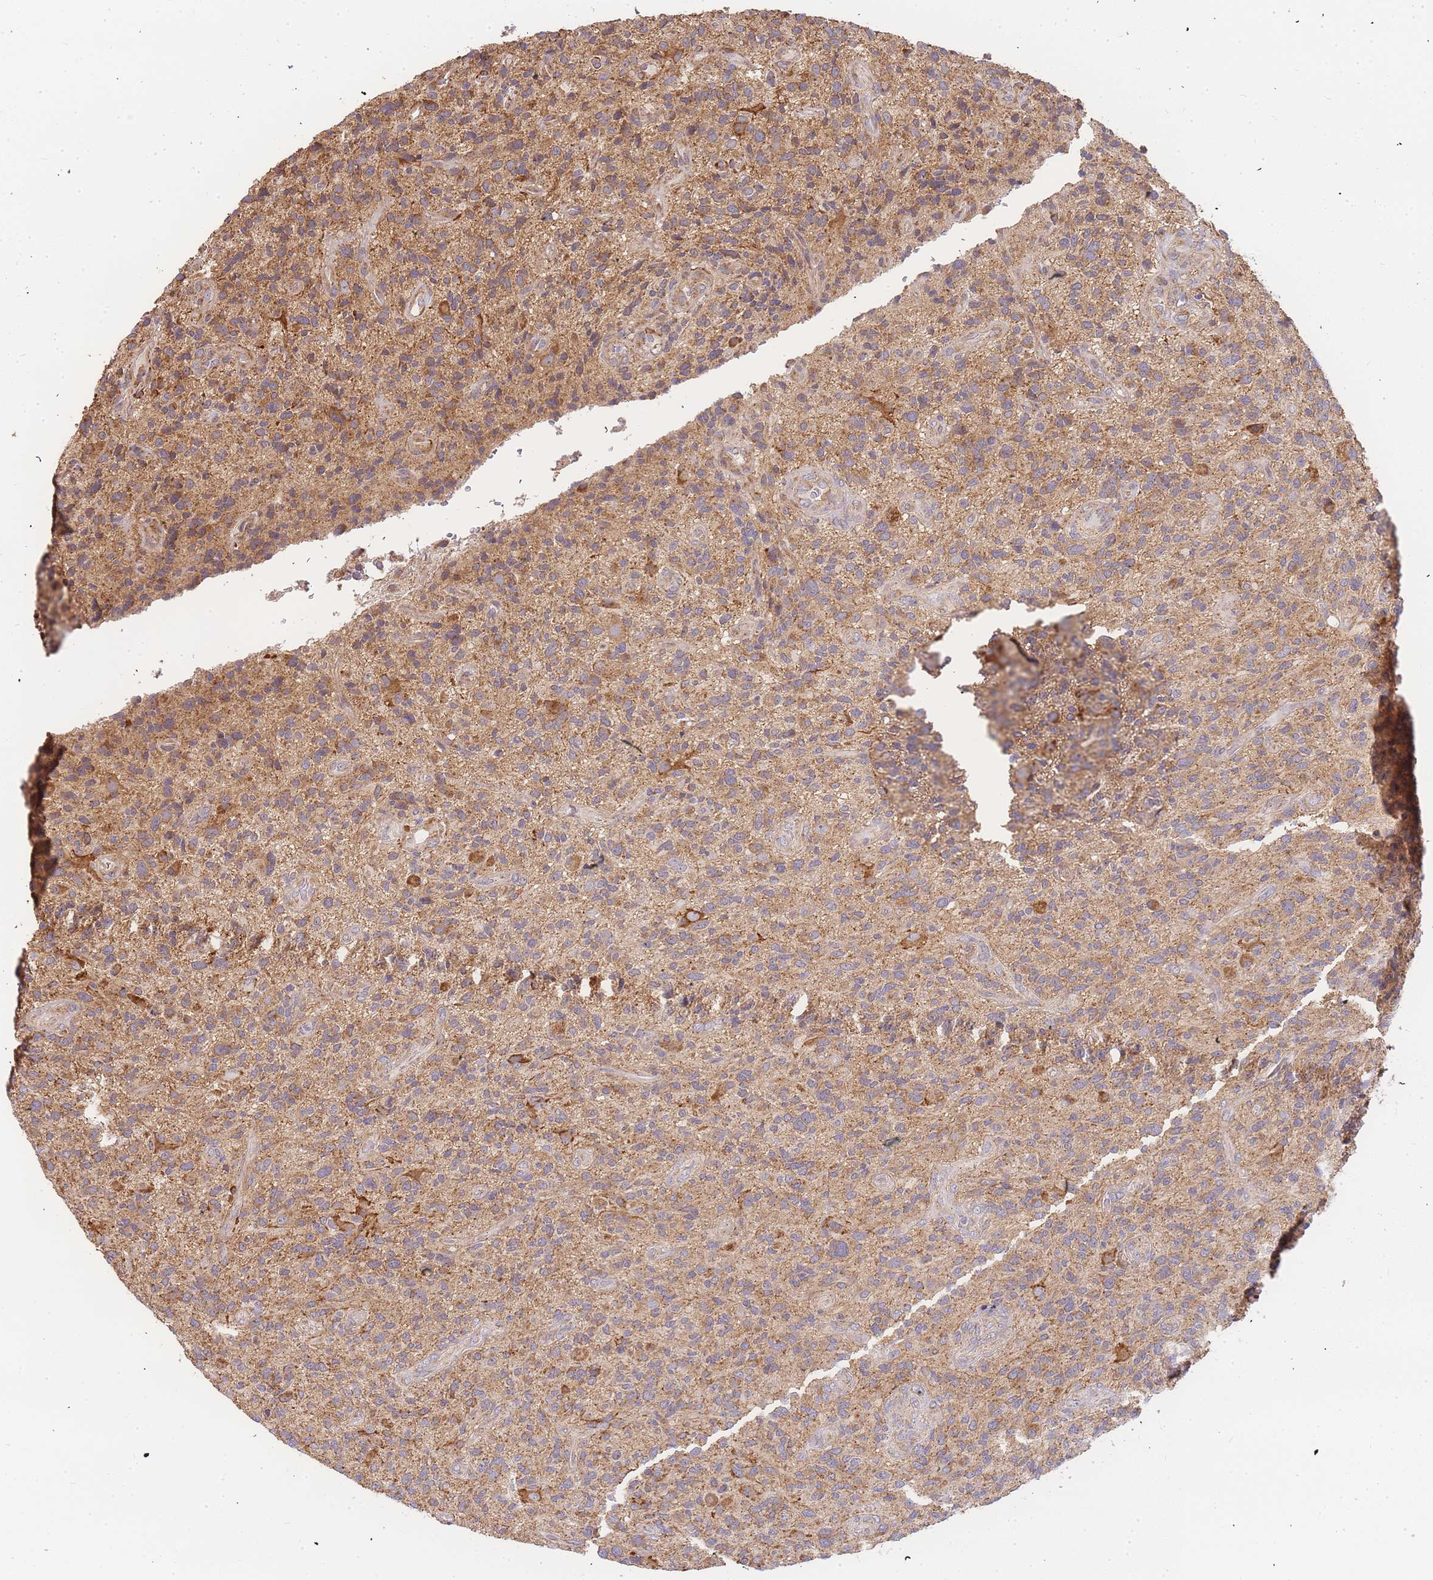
{"staining": {"intensity": "moderate", "quantity": "25%-75%", "location": "cytoplasmic/membranous"}, "tissue": "glioma", "cell_type": "Tumor cells", "image_type": "cancer", "snomed": [{"axis": "morphology", "description": "Glioma, malignant, High grade"}, {"axis": "topography", "description": "Brain"}], "caption": "A high-resolution micrograph shows IHC staining of malignant high-grade glioma, which displays moderate cytoplasmic/membranous expression in about 25%-75% of tumor cells.", "gene": "ADCY9", "patient": {"sex": "male", "age": 47}}